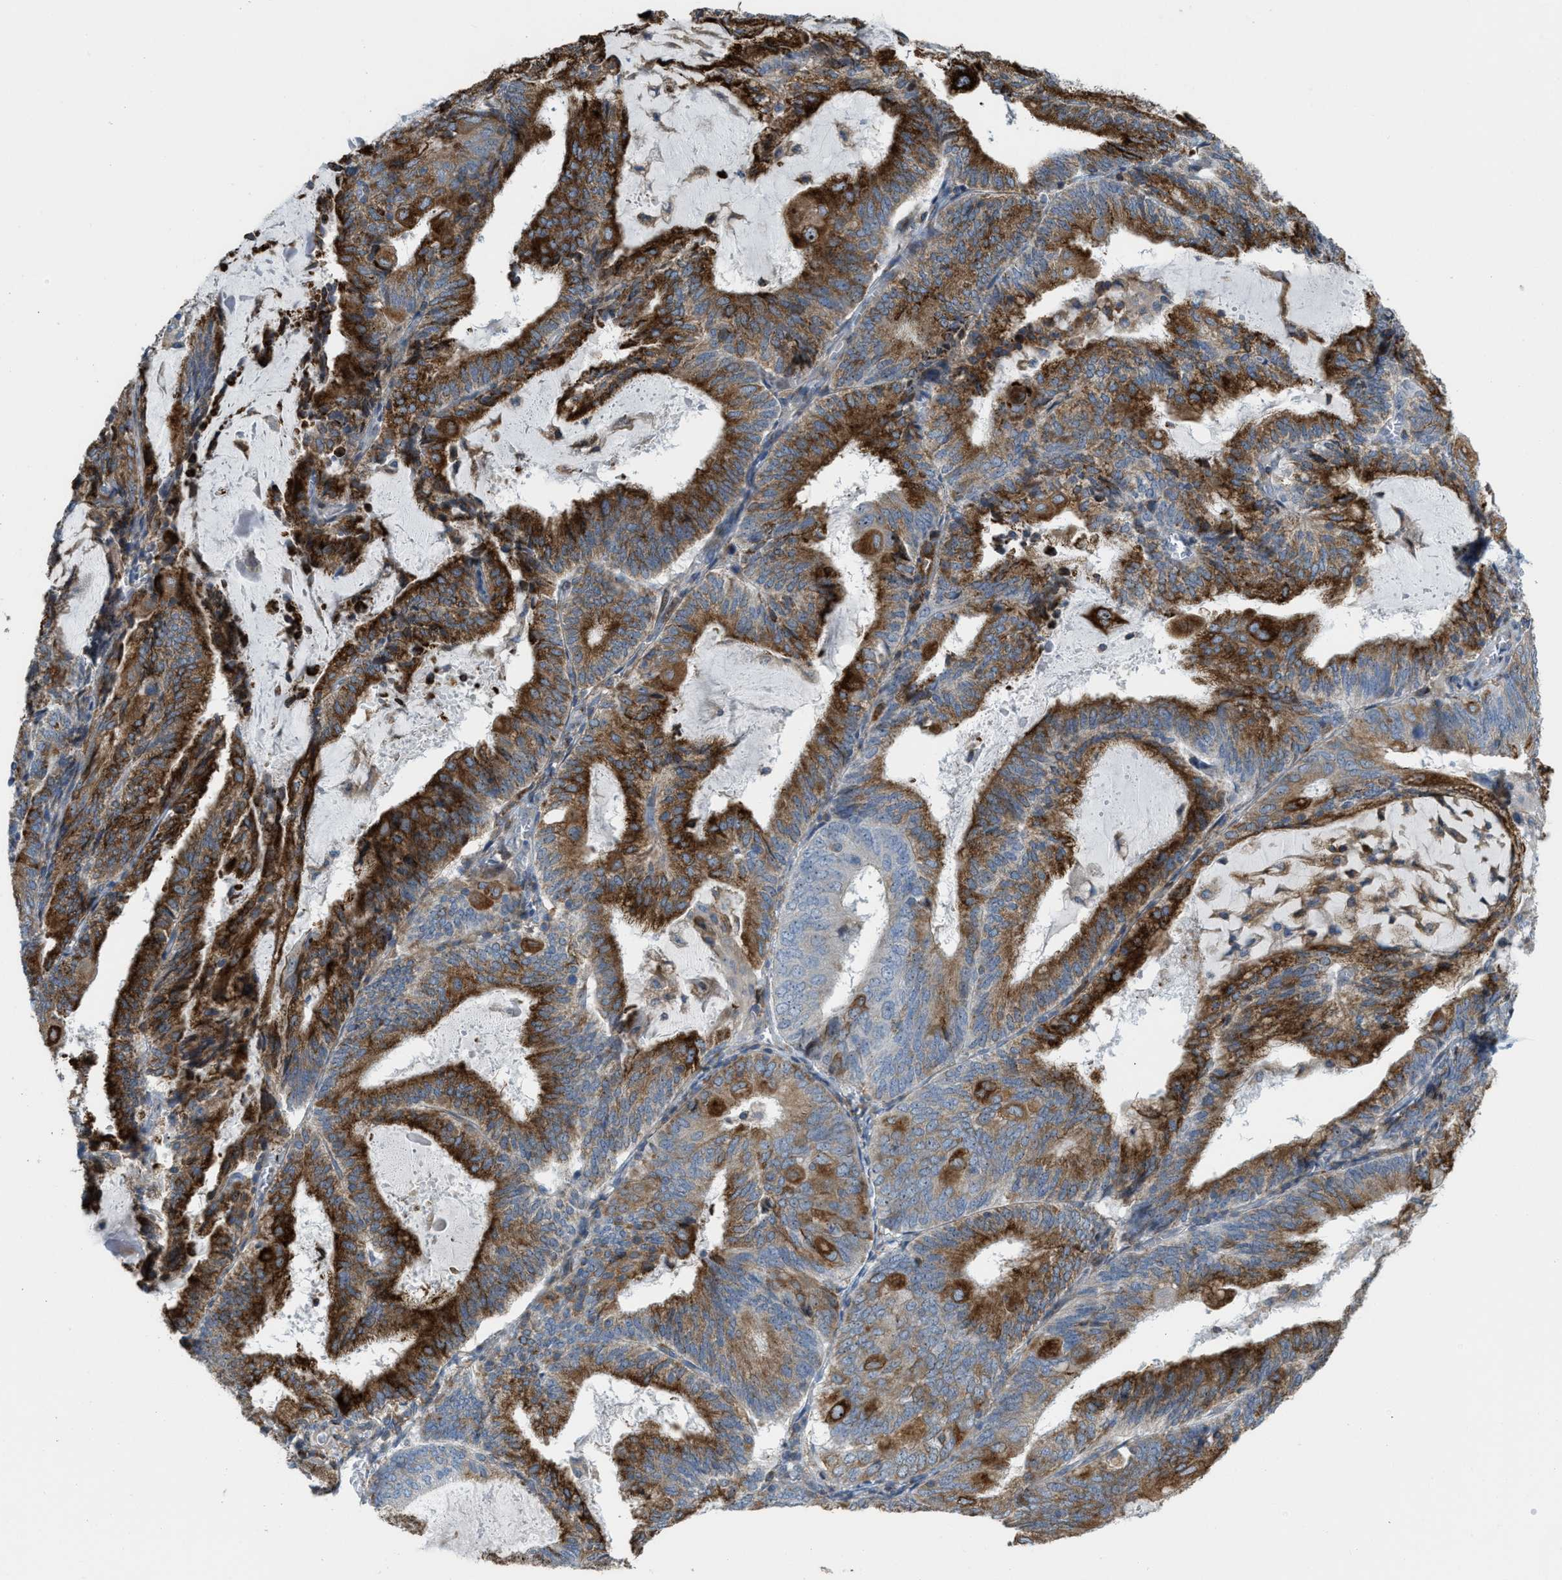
{"staining": {"intensity": "strong", "quantity": "25%-75%", "location": "cytoplasmic/membranous"}, "tissue": "endometrial cancer", "cell_type": "Tumor cells", "image_type": "cancer", "snomed": [{"axis": "morphology", "description": "Adenocarcinoma, NOS"}, {"axis": "topography", "description": "Endometrium"}], "caption": "Strong cytoplasmic/membranous positivity for a protein is seen in about 25%-75% of tumor cells of adenocarcinoma (endometrial) using immunohistochemistry (IHC).", "gene": "DIPK1A", "patient": {"sex": "female", "age": 81}}